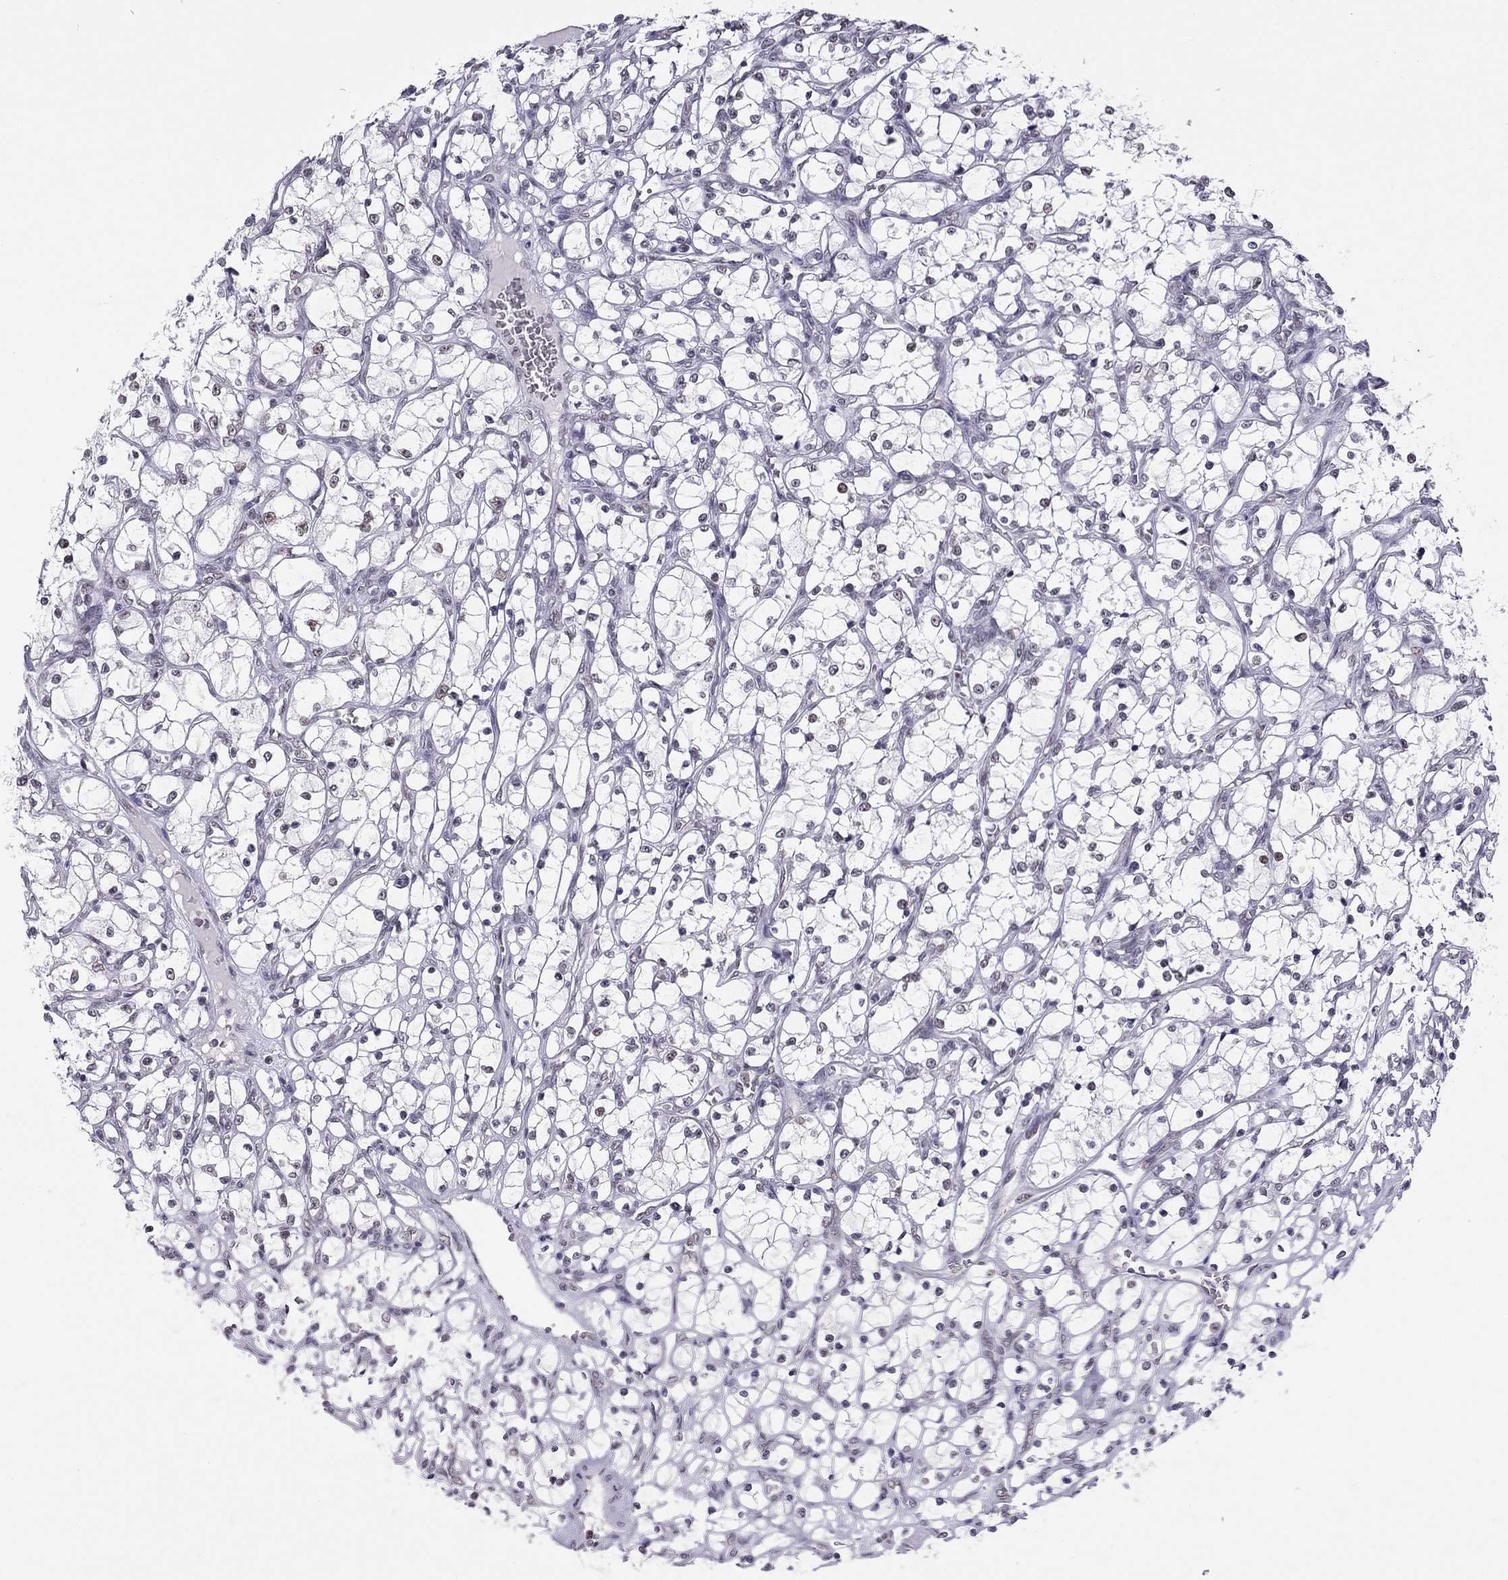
{"staining": {"intensity": "negative", "quantity": "none", "location": "none"}, "tissue": "renal cancer", "cell_type": "Tumor cells", "image_type": "cancer", "snomed": [{"axis": "morphology", "description": "Adenocarcinoma, NOS"}, {"axis": "topography", "description": "Kidney"}], "caption": "An image of renal adenocarcinoma stained for a protein shows no brown staining in tumor cells.", "gene": "PPP1R3A", "patient": {"sex": "female", "age": 69}}